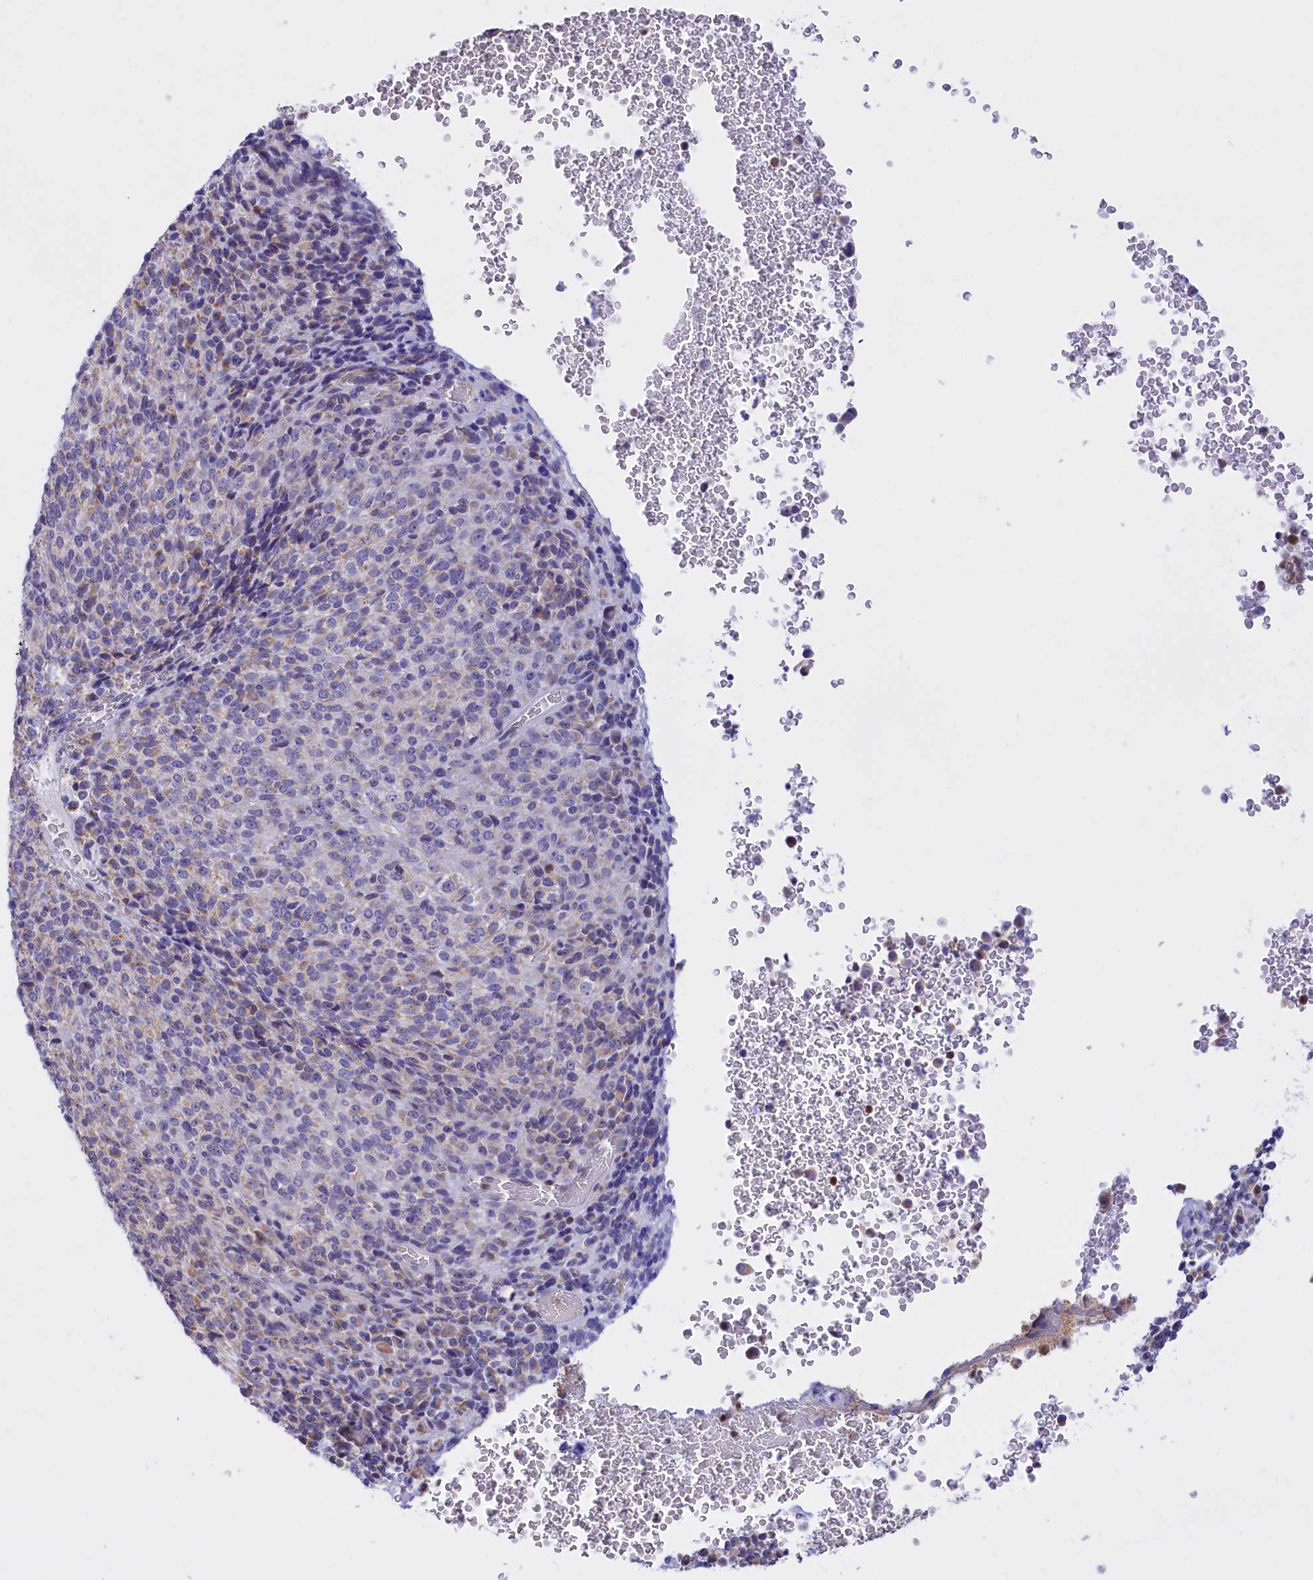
{"staining": {"intensity": "weak", "quantity": "<25%", "location": "cytoplasmic/membranous"}, "tissue": "melanoma", "cell_type": "Tumor cells", "image_type": "cancer", "snomed": [{"axis": "morphology", "description": "Malignant melanoma, Metastatic site"}, {"axis": "topography", "description": "Brain"}], "caption": "Malignant melanoma (metastatic site) was stained to show a protein in brown. There is no significant expression in tumor cells.", "gene": "IZUMO2", "patient": {"sex": "female", "age": 56}}